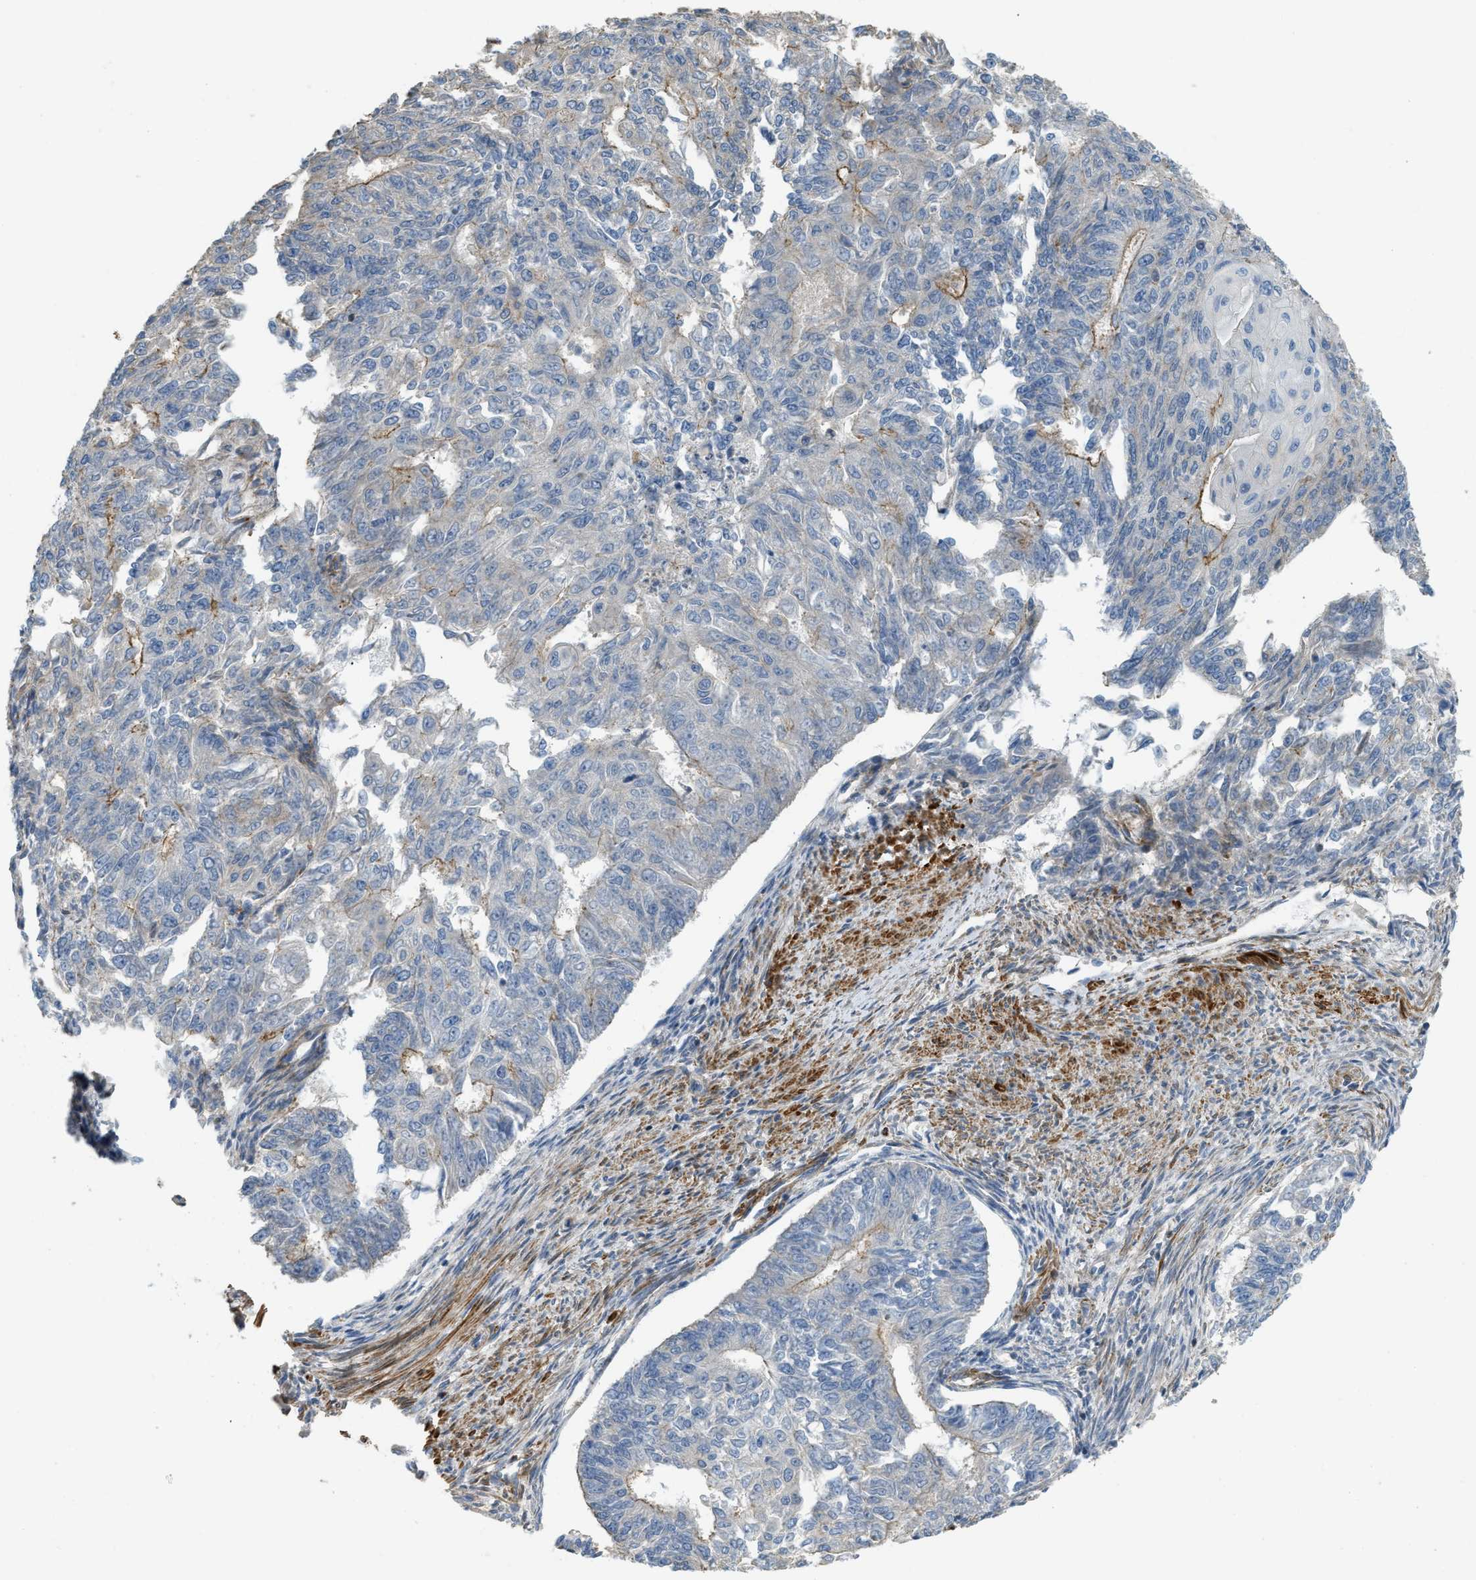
{"staining": {"intensity": "moderate", "quantity": "<25%", "location": "cytoplasmic/membranous"}, "tissue": "endometrial cancer", "cell_type": "Tumor cells", "image_type": "cancer", "snomed": [{"axis": "morphology", "description": "Adenocarcinoma, NOS"}, {"axis": "topography", "description": "Endometrium"}], "caption": "A brown stain highlights moderate cytoplasmic/membranous positivity of a protein in endometrial cancer (adenocarcinoma) tumor cells.", "gene": "BTN3A2", "patient": {"sex": "female", "age": 32}}